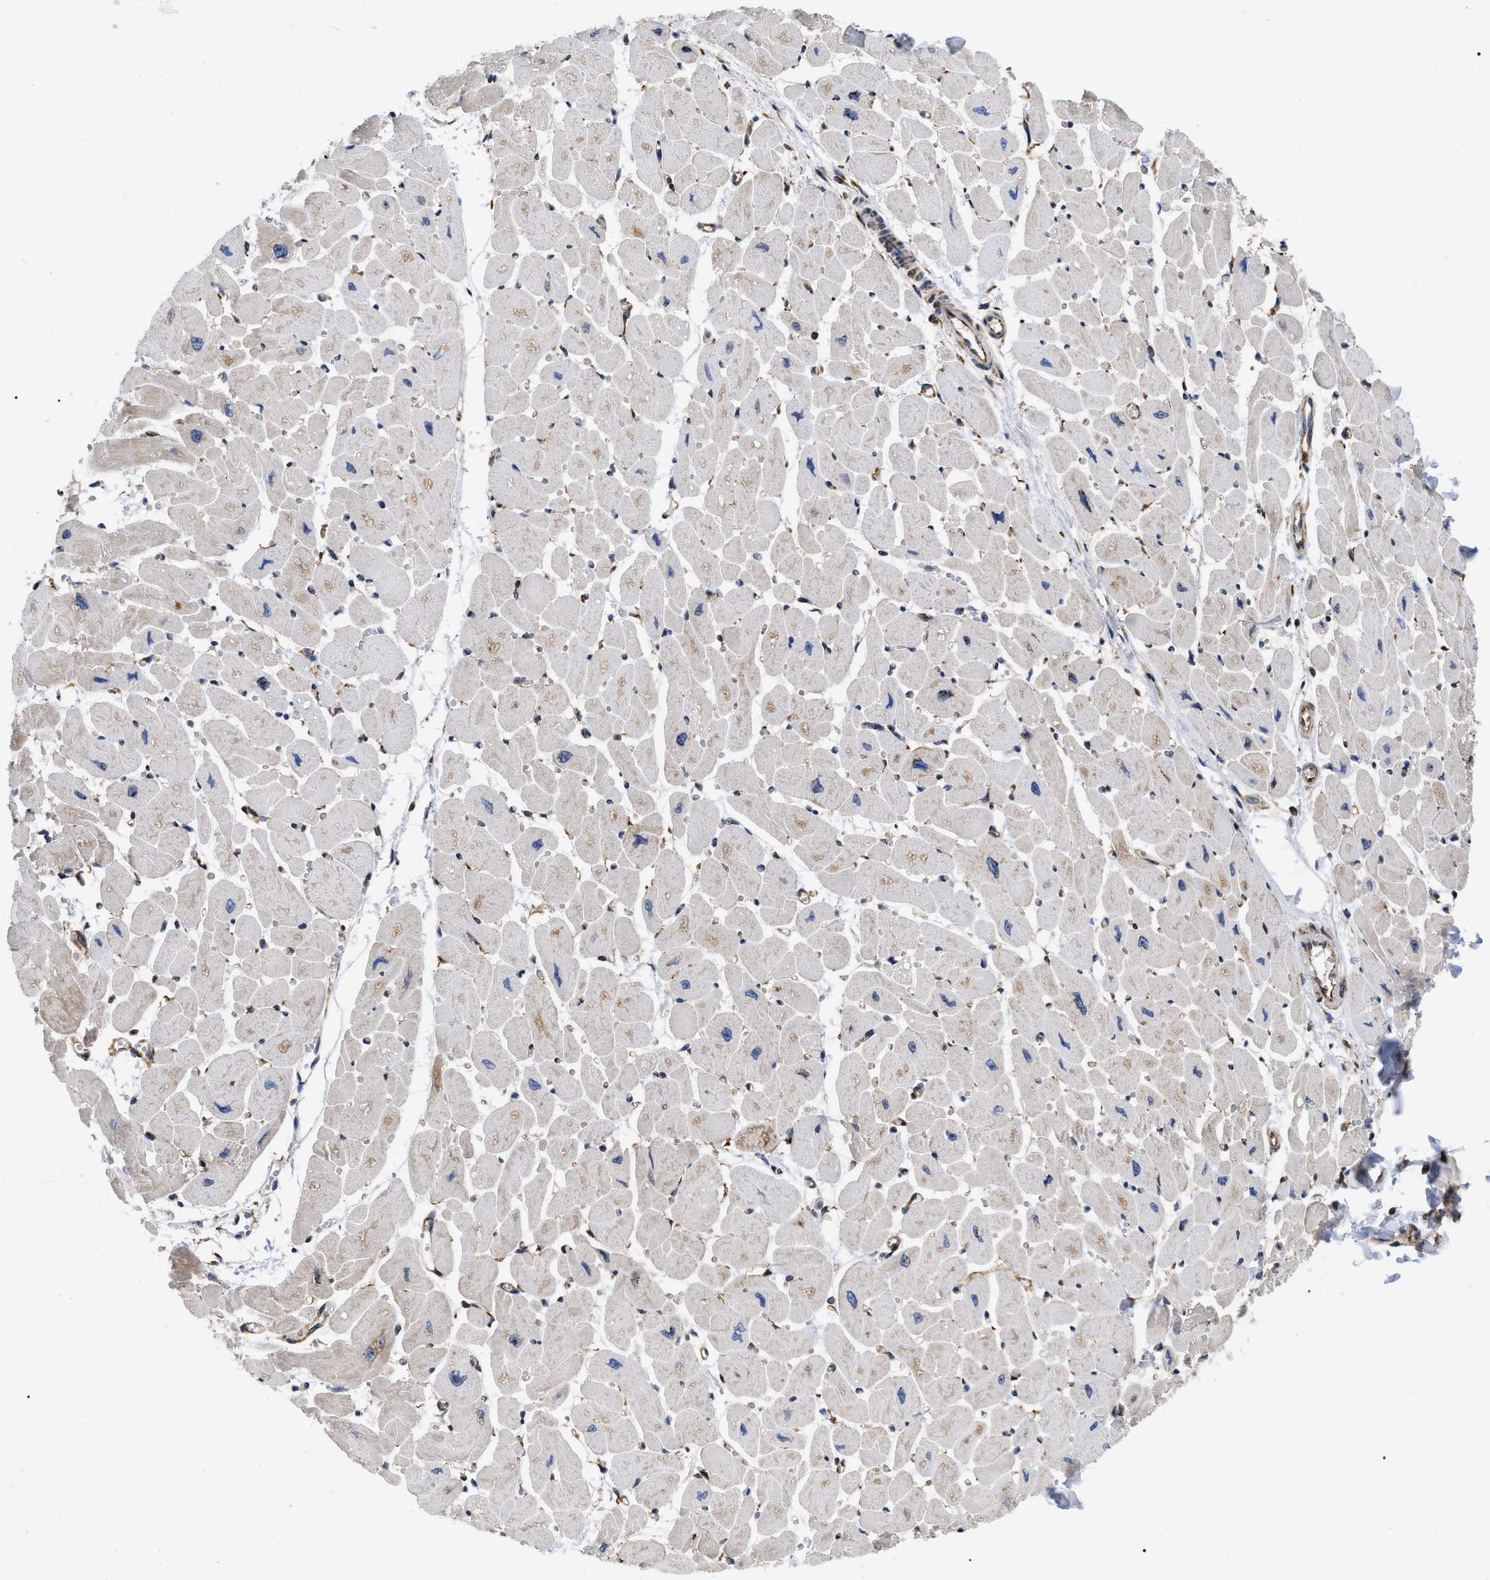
{"staining": {"intensity": "moderate", "quantity": "25%-75%", "location": "cytoplasmic/membranous"}, "tissue": "heart muscle", "cell_type": "Cardiomyocytes", "image_type": "normal", "snomed": [{"axis": "morphology", "description": "Normal tissue, NOS"}, {"axis": "topography", "description": "Heart"}], "caption": "This is an image of IHC staining of unremarkable heart muscle, which shows moderate positivity in the cytoplasmic/membranous of cardiomyocytes.", "gene": "FAM120A", "patient": {"sex": "female", "age": 54}}